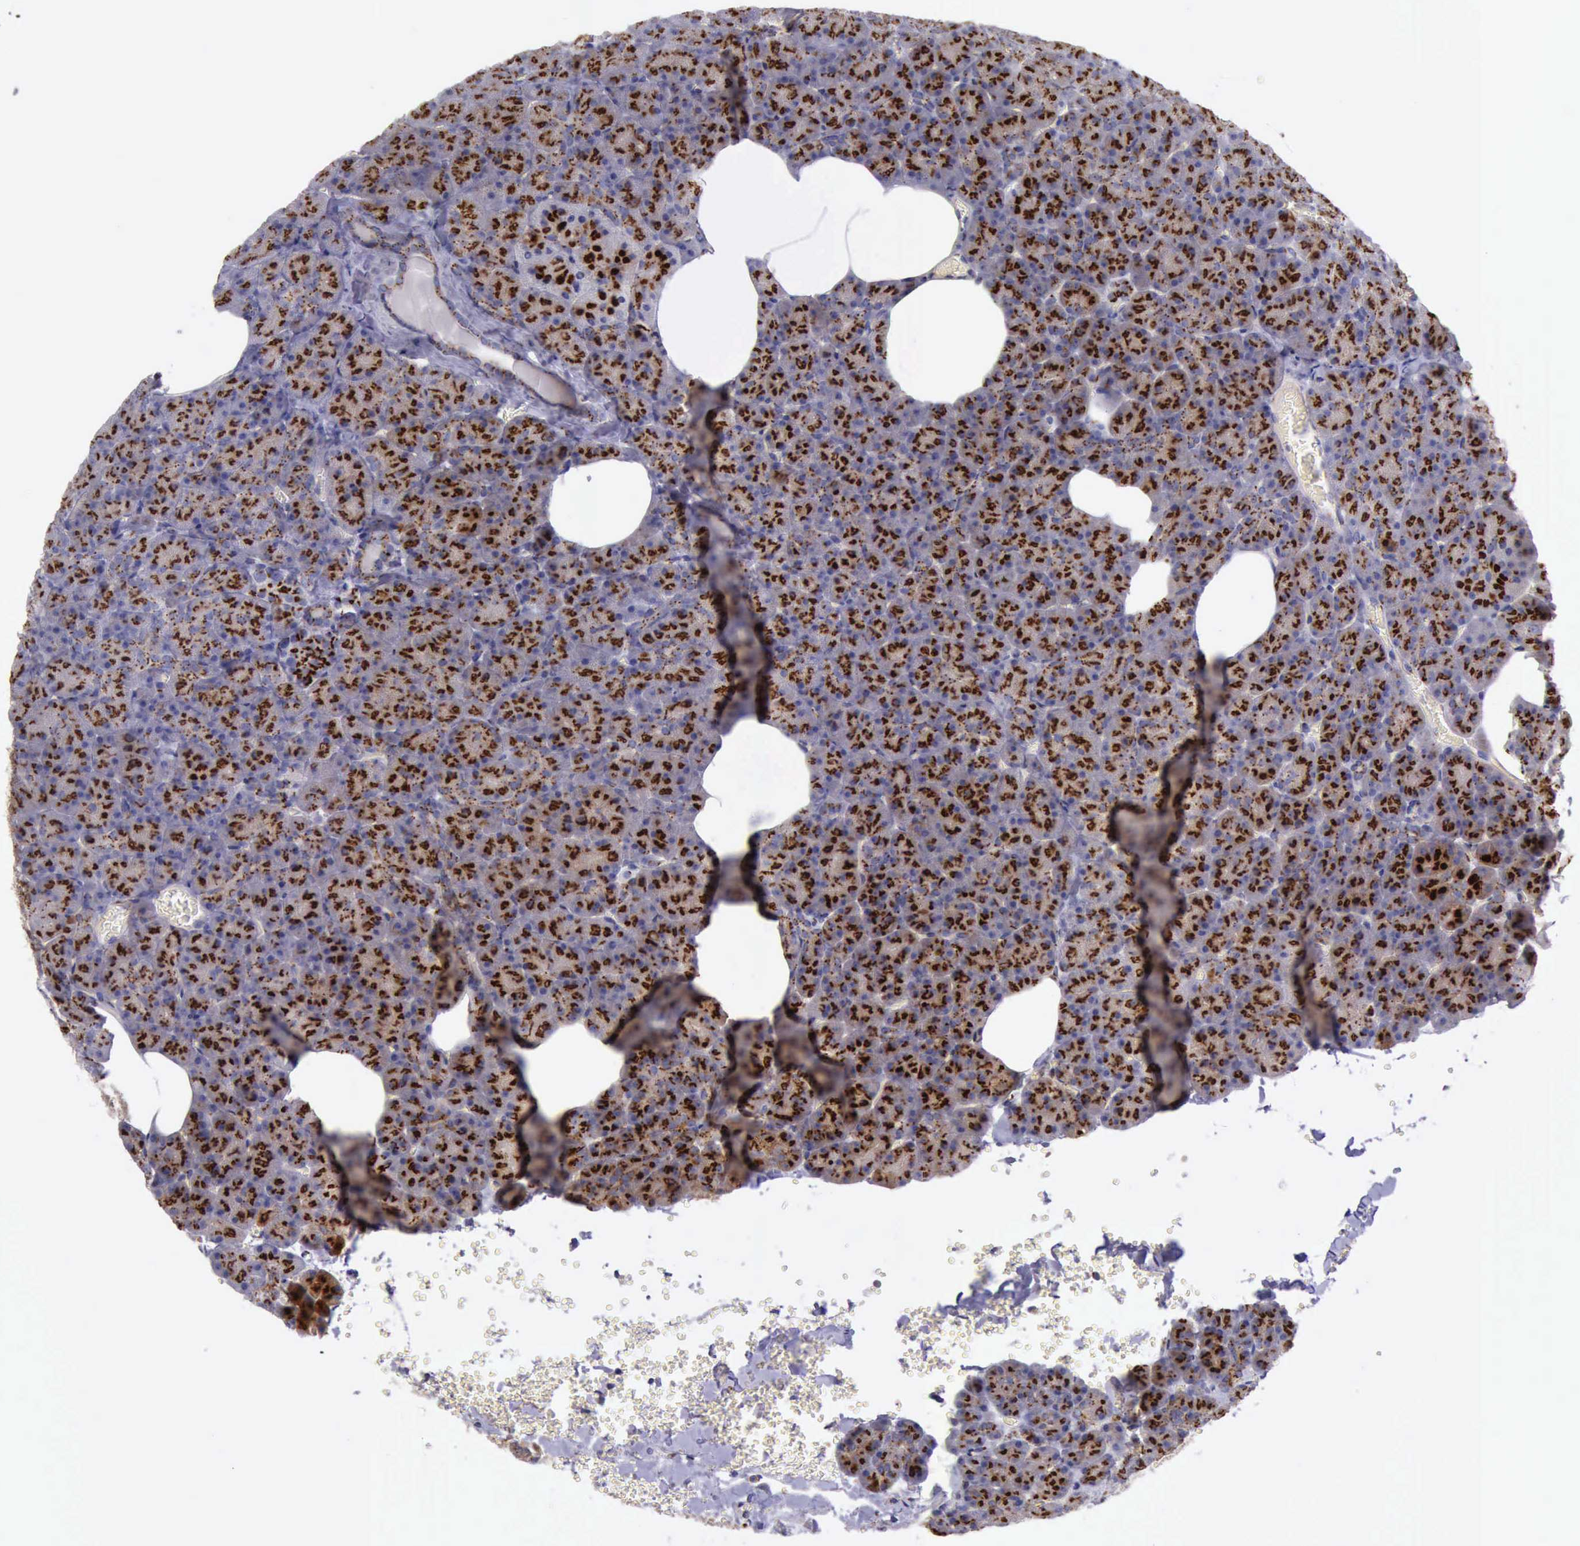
{"staining": {"intensity": "strong", "quantity": ">75%", "location": "cytoplasmic/membranous"}, "tissue": "pancreas", "cell_type": "Exocrine glandular cells", "image_type": "normal", "snomed": [{"axis": "morphology", "description": "Normal tissue, NOS"}, {"axis": "topography", "description": "Pancreas"}], "caption": "Immunohistochemistry staining of normal pancreas, which shows high levels of strong cytoplasmic/membranous staining in about >75% of exocrine glandular cells indicating strong cytoplasmic/membranous protein staining. The staining was performed using DAB (3,3'-diaminobenzidine) (brown) for protein detection and nuclei were counterstained in hematoxylin (blue).", "gene": "GOLGA5", "patient": {"sex": "female", "age": 35}}